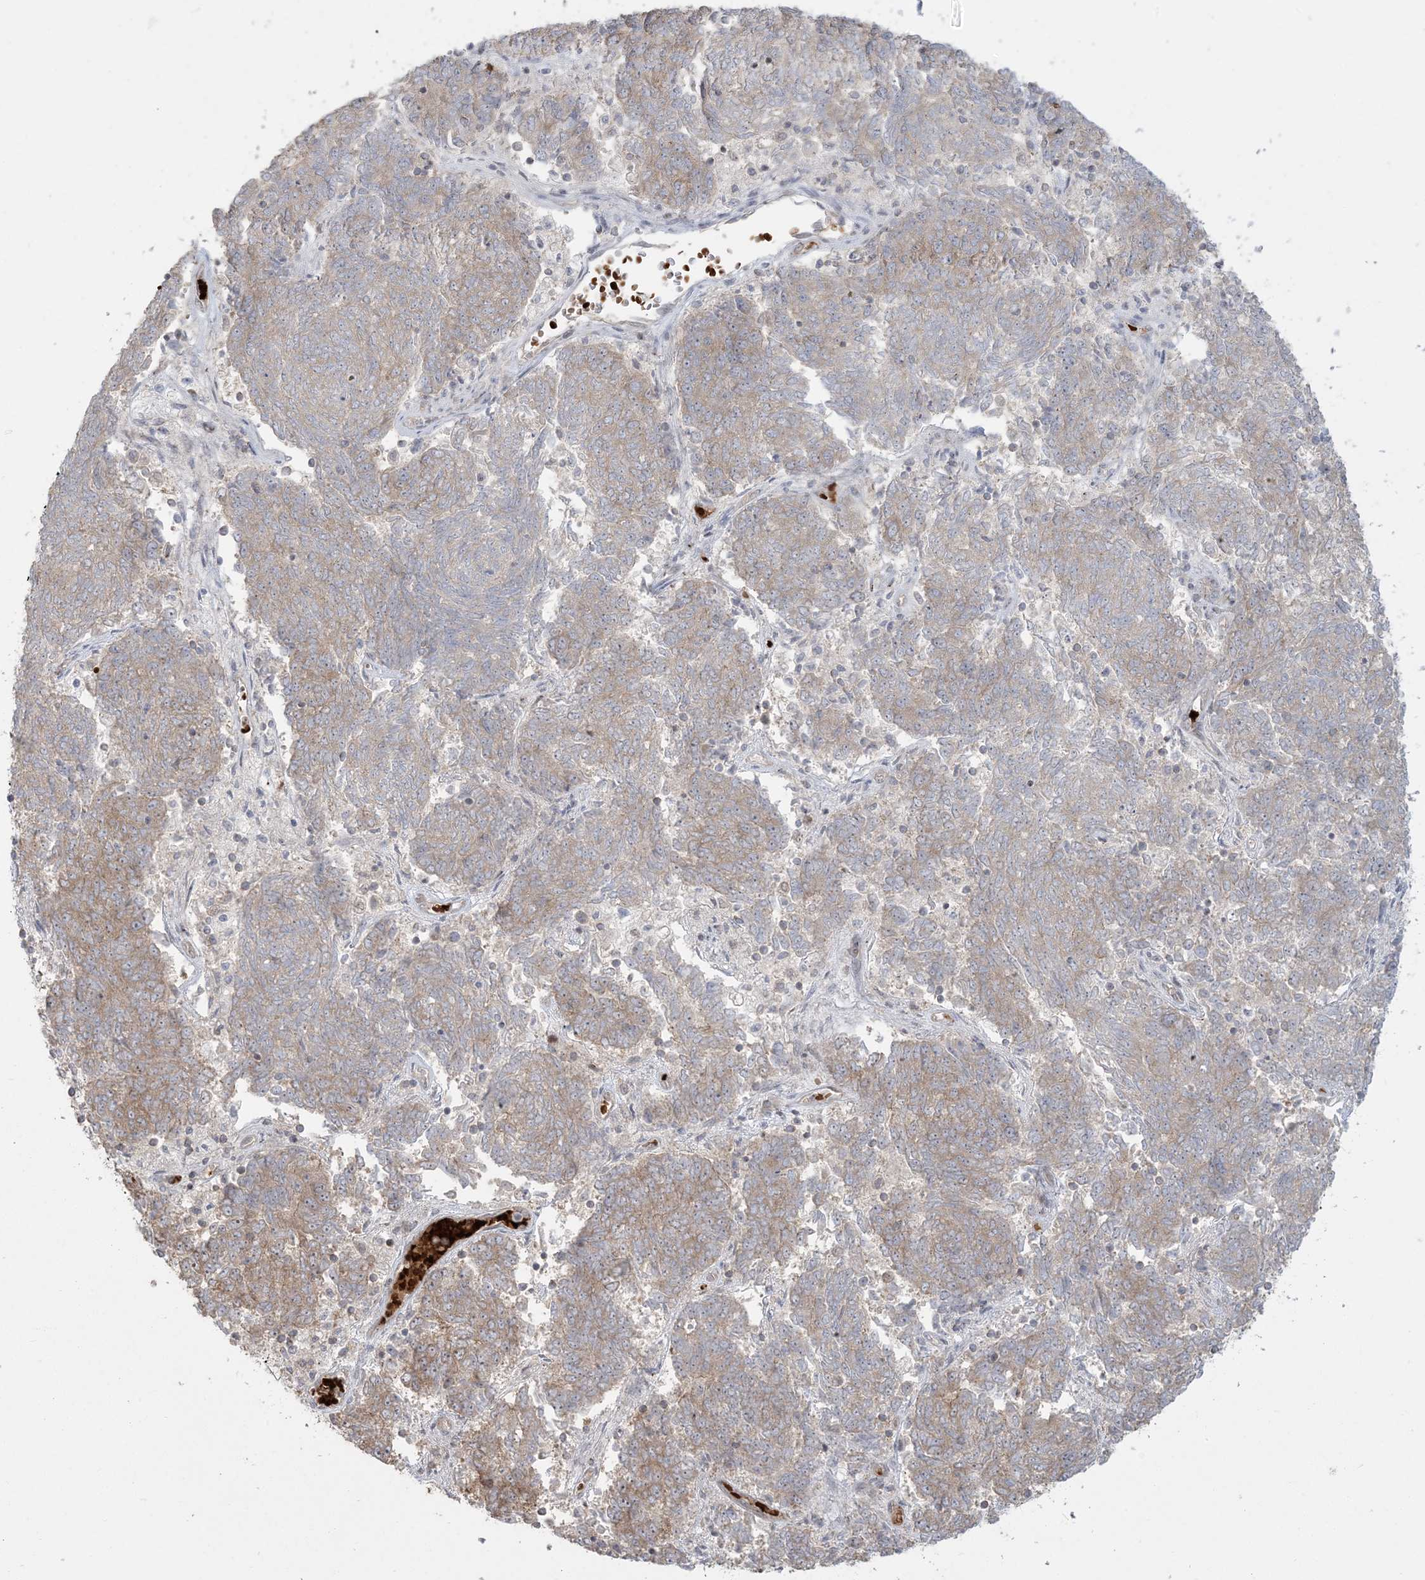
{"staining": {"intensity": "weak", "quantity": "<25%", "location": "cytoplasmic/membranous"}, "tissue": "endometrial cancer", "cell_type": "Tumor cells", "image_type": "cancer", "snomed": [{"axis": "morphology", "description": "Adenocarcinoma, NOS"}, {"axis": "topography", "description": "Endometrium"}], "caption": "Immunohistochemical staining of human adenocarcinoma (endometrial) reveals no significant staining in tumor cells.", "gene": "ABCF3", "patient": {"sex": "female", "age": 80}}